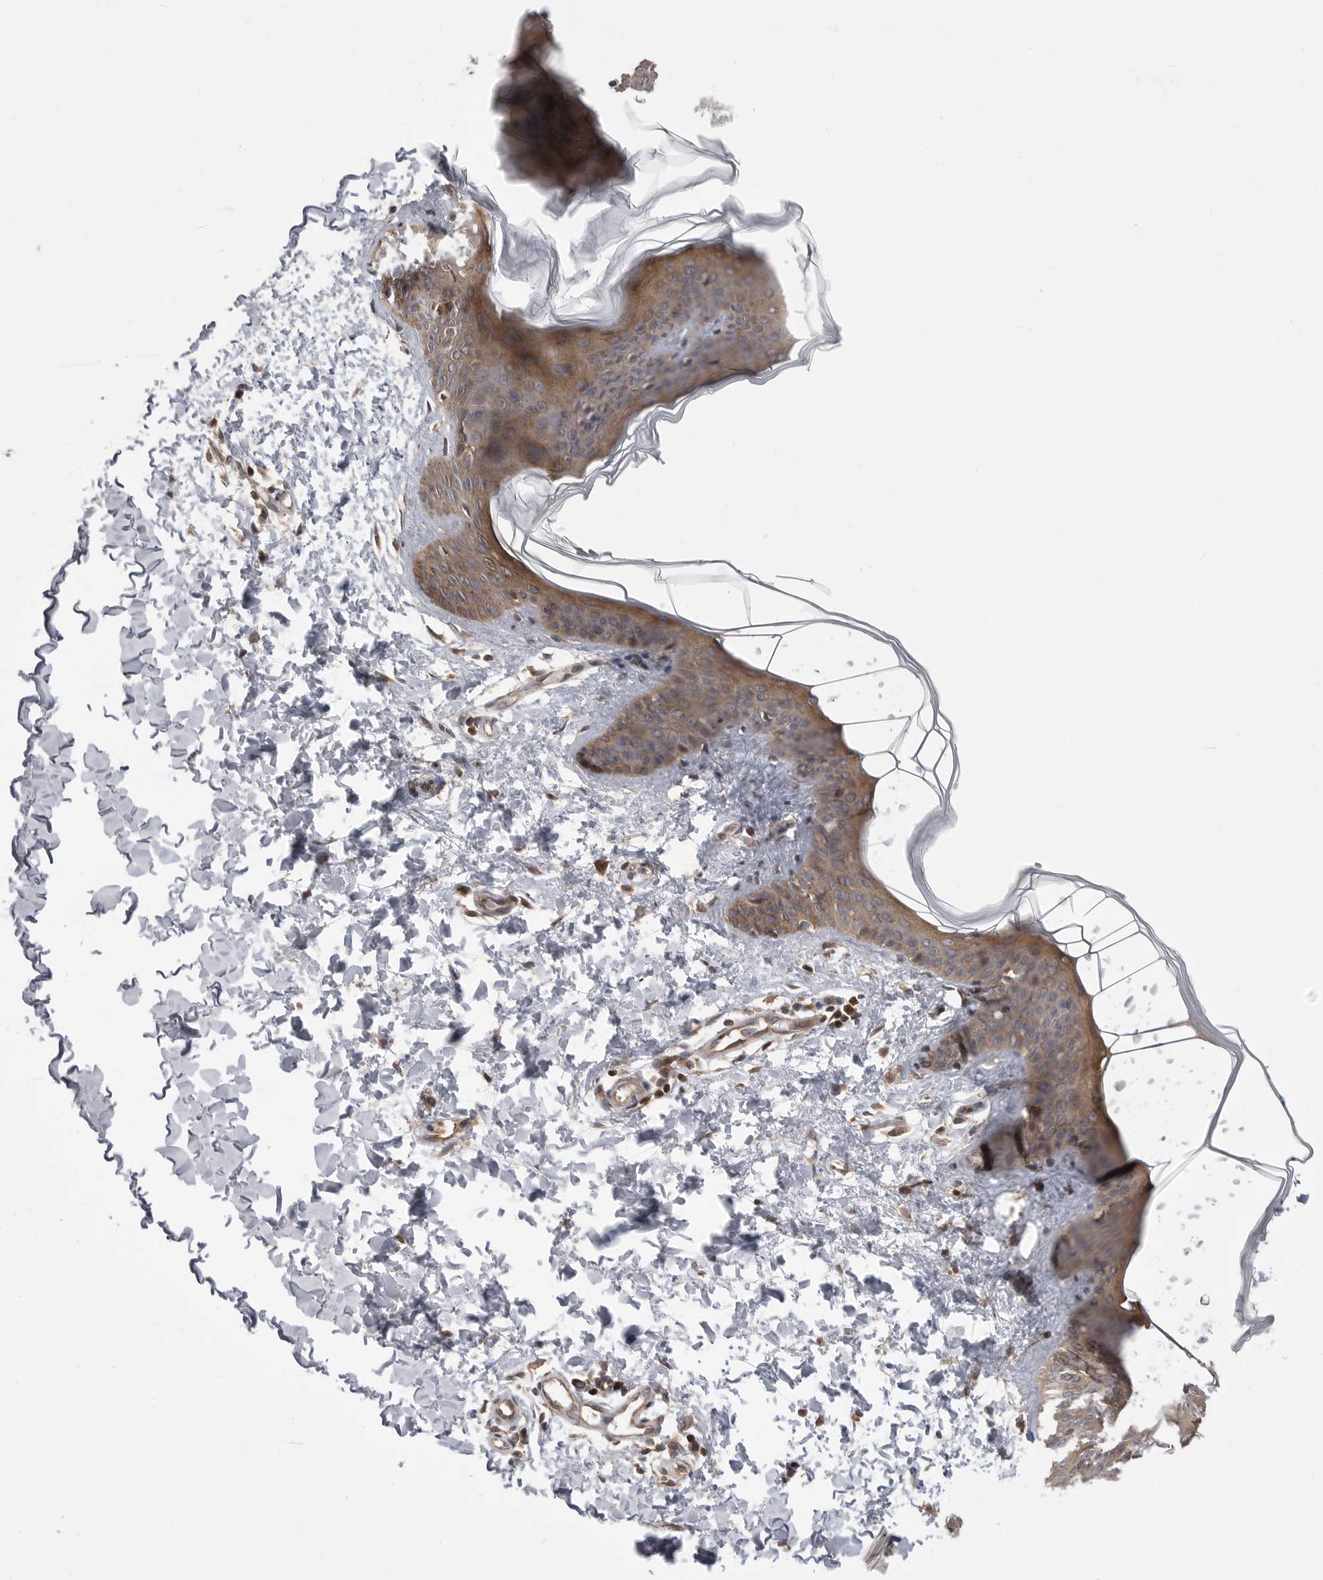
{"staining": {"intensity": "moderate", "quantity": ">75%", "location": "cytoplasmic/membranous"}, "tissue": "skin", "cell_type": "Fibroblasts", "image_type": "normal", "snomed": [{"axis": "morphology", "description": "Normal tissue, NOS"}, {"axis": "topography", "description": "Skin"}], "caption": "This histopathology image reveals immunohistochemistry (IHC) staining of unremarkable human skin, with medium moderate cytoplasmic/membranous staining in about >75% of fibroblasts.", "gene": "OXR1", "patient": {"sex": "female", "age": 17}}